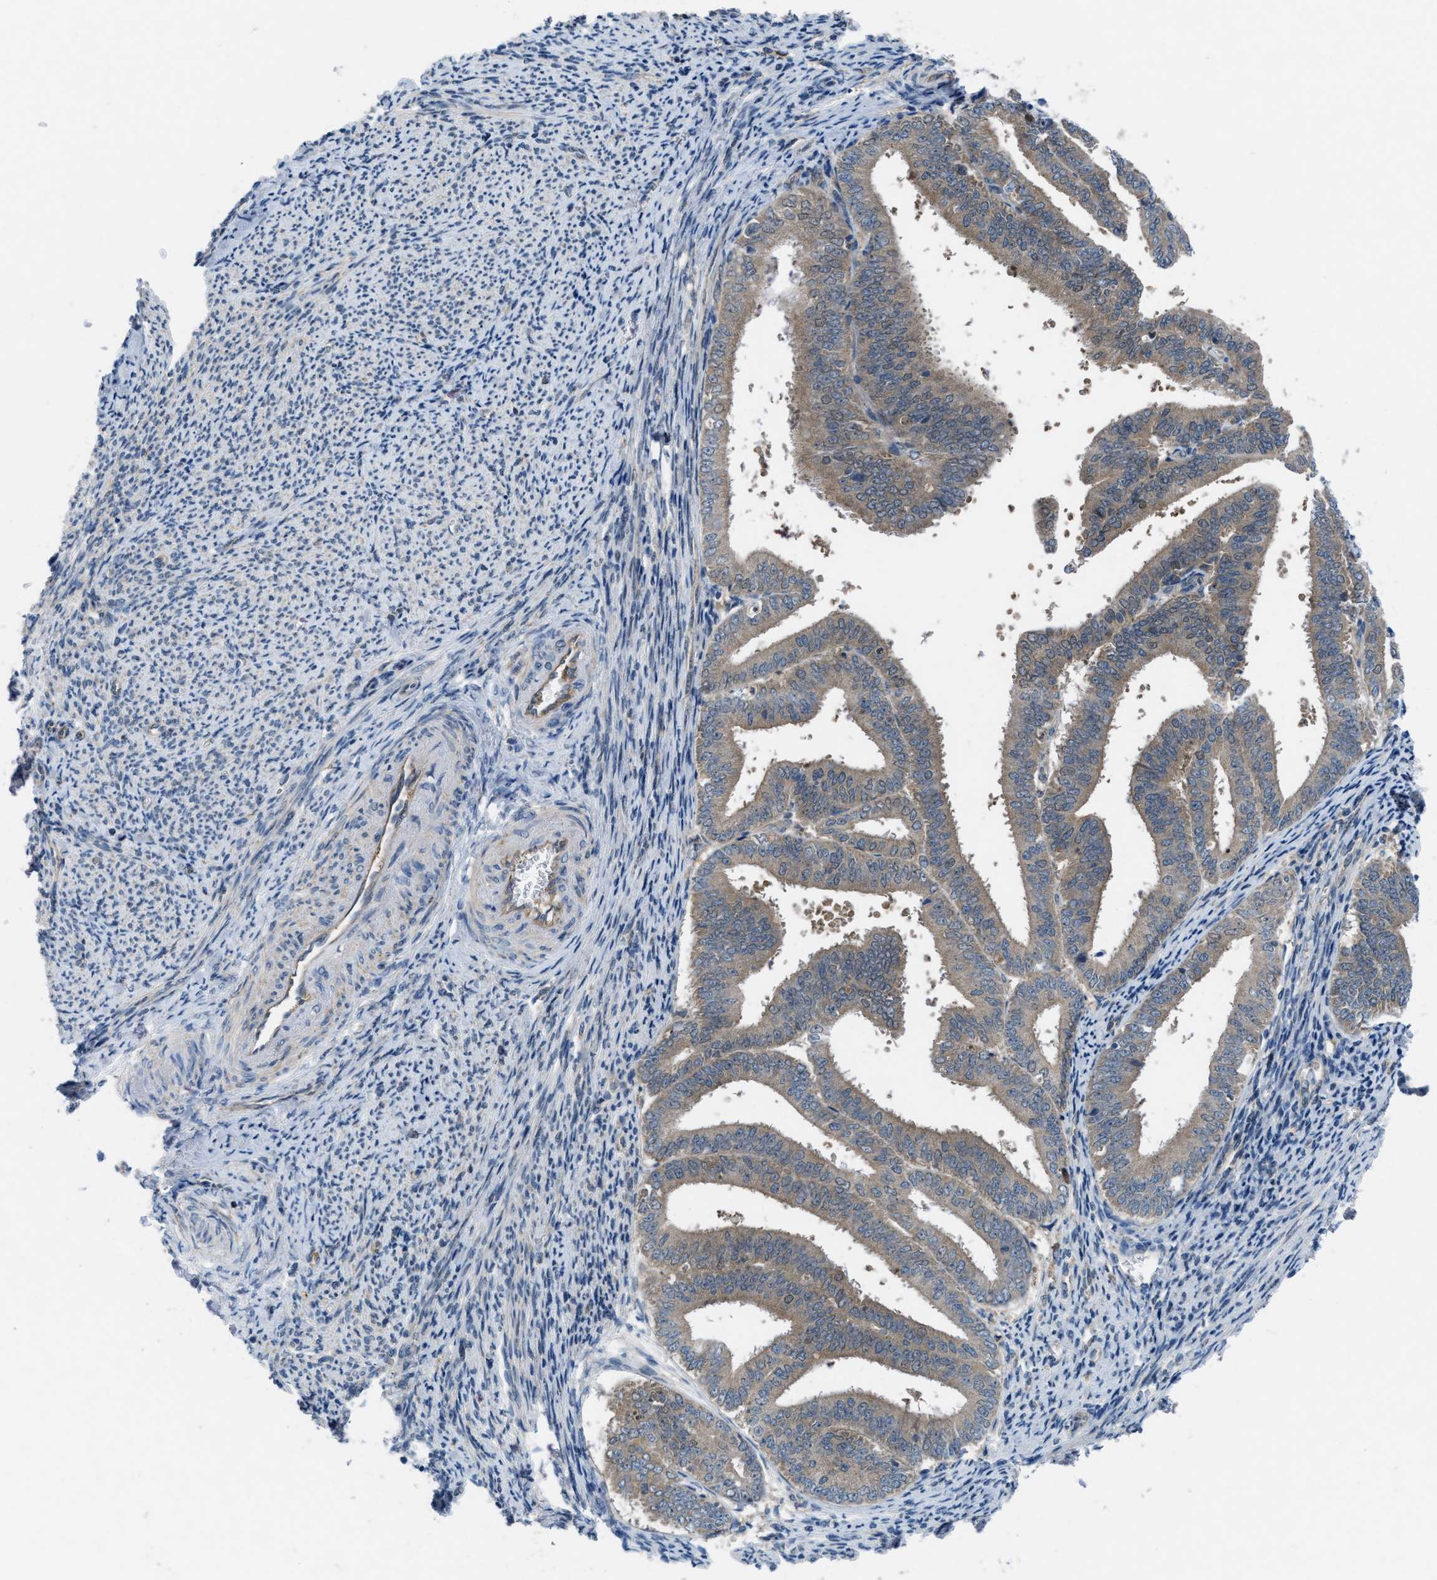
{"staining": {"intensity": "moderate", "quantity": ">75%", "location": "cytoplasmic/membranous"}, "tissue": "endometrial cancer", "cell_type": "Tumor cells", "image_type": "cancer", "snomed": [{"axis": "morphology", "description": "Adenocarcinoma, NOS"}, {"axis": "topography", "description": "Endometrium"}], "caption": "The immunohistochemical stain labels moderate cytoplasmic/membranous staining in tumor cells of endometrial cancer (adenocarcinoma) tissue.", "gene": "BAZ2B", "patient": {"sex": "female", "age": 63}}